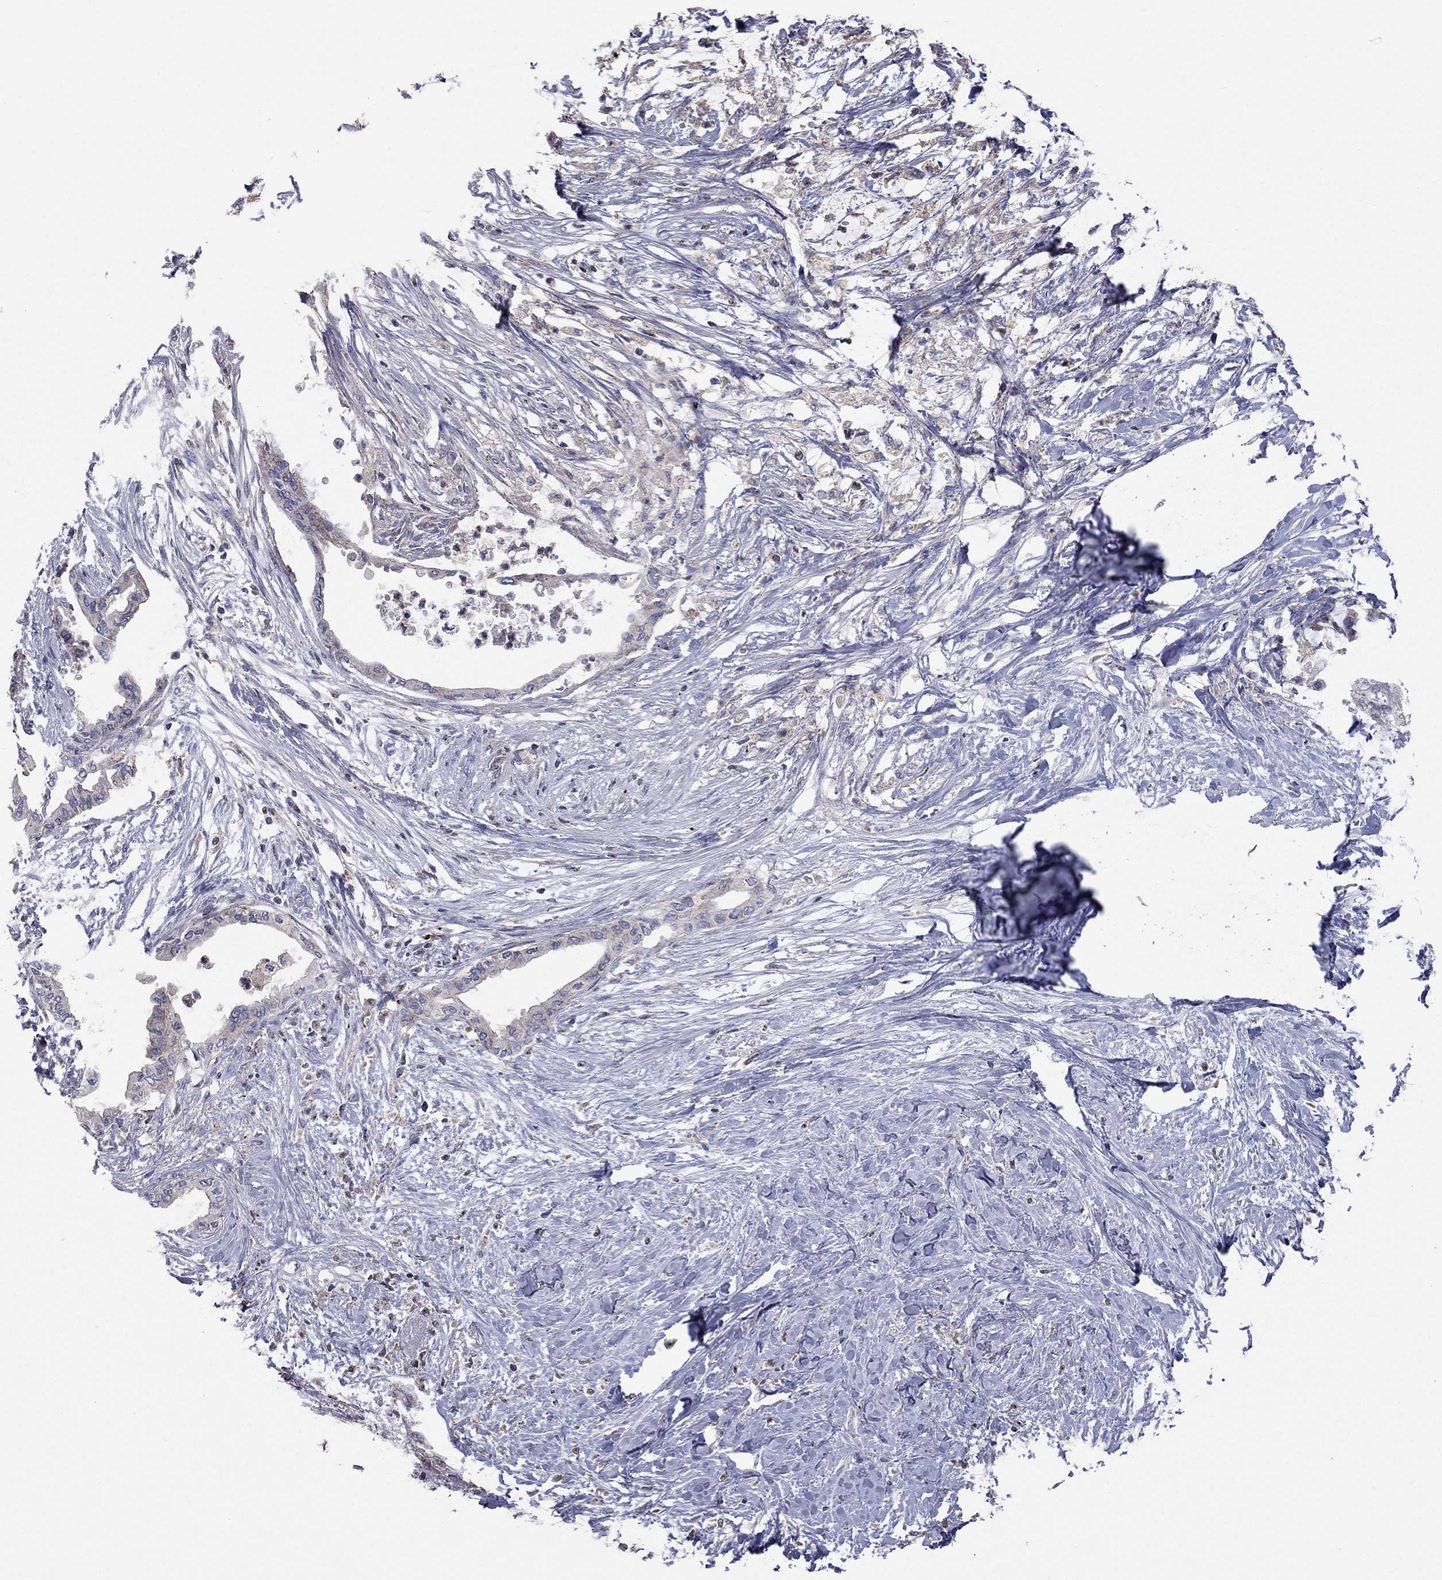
{"staining": {"intensity": "strong", "quantity": "<25%", "location": "cytoplasmic/membranous"}, "tissue": "pancreatic cancer", "cell_type": "Tumor cells", "image_type": "cancer", "snomed": [{"axis": "morphology", "description": "Normal tissue, NOS"}, {"axis": "morphology", "description": "Adenocarcinoma, NOS"}, {"axis": "topography", "description": "Pancreas"}, {"axis": "topography", "description": "Duodenum"}], "caption": "Protein staining exhibits strong cytoplasmic/membranous staining in approximately <25% of tumor cells in adenocarcinoma (pancreatic).", "gene": "ERN2", "patient": {"sex": "female", "age": 60}}